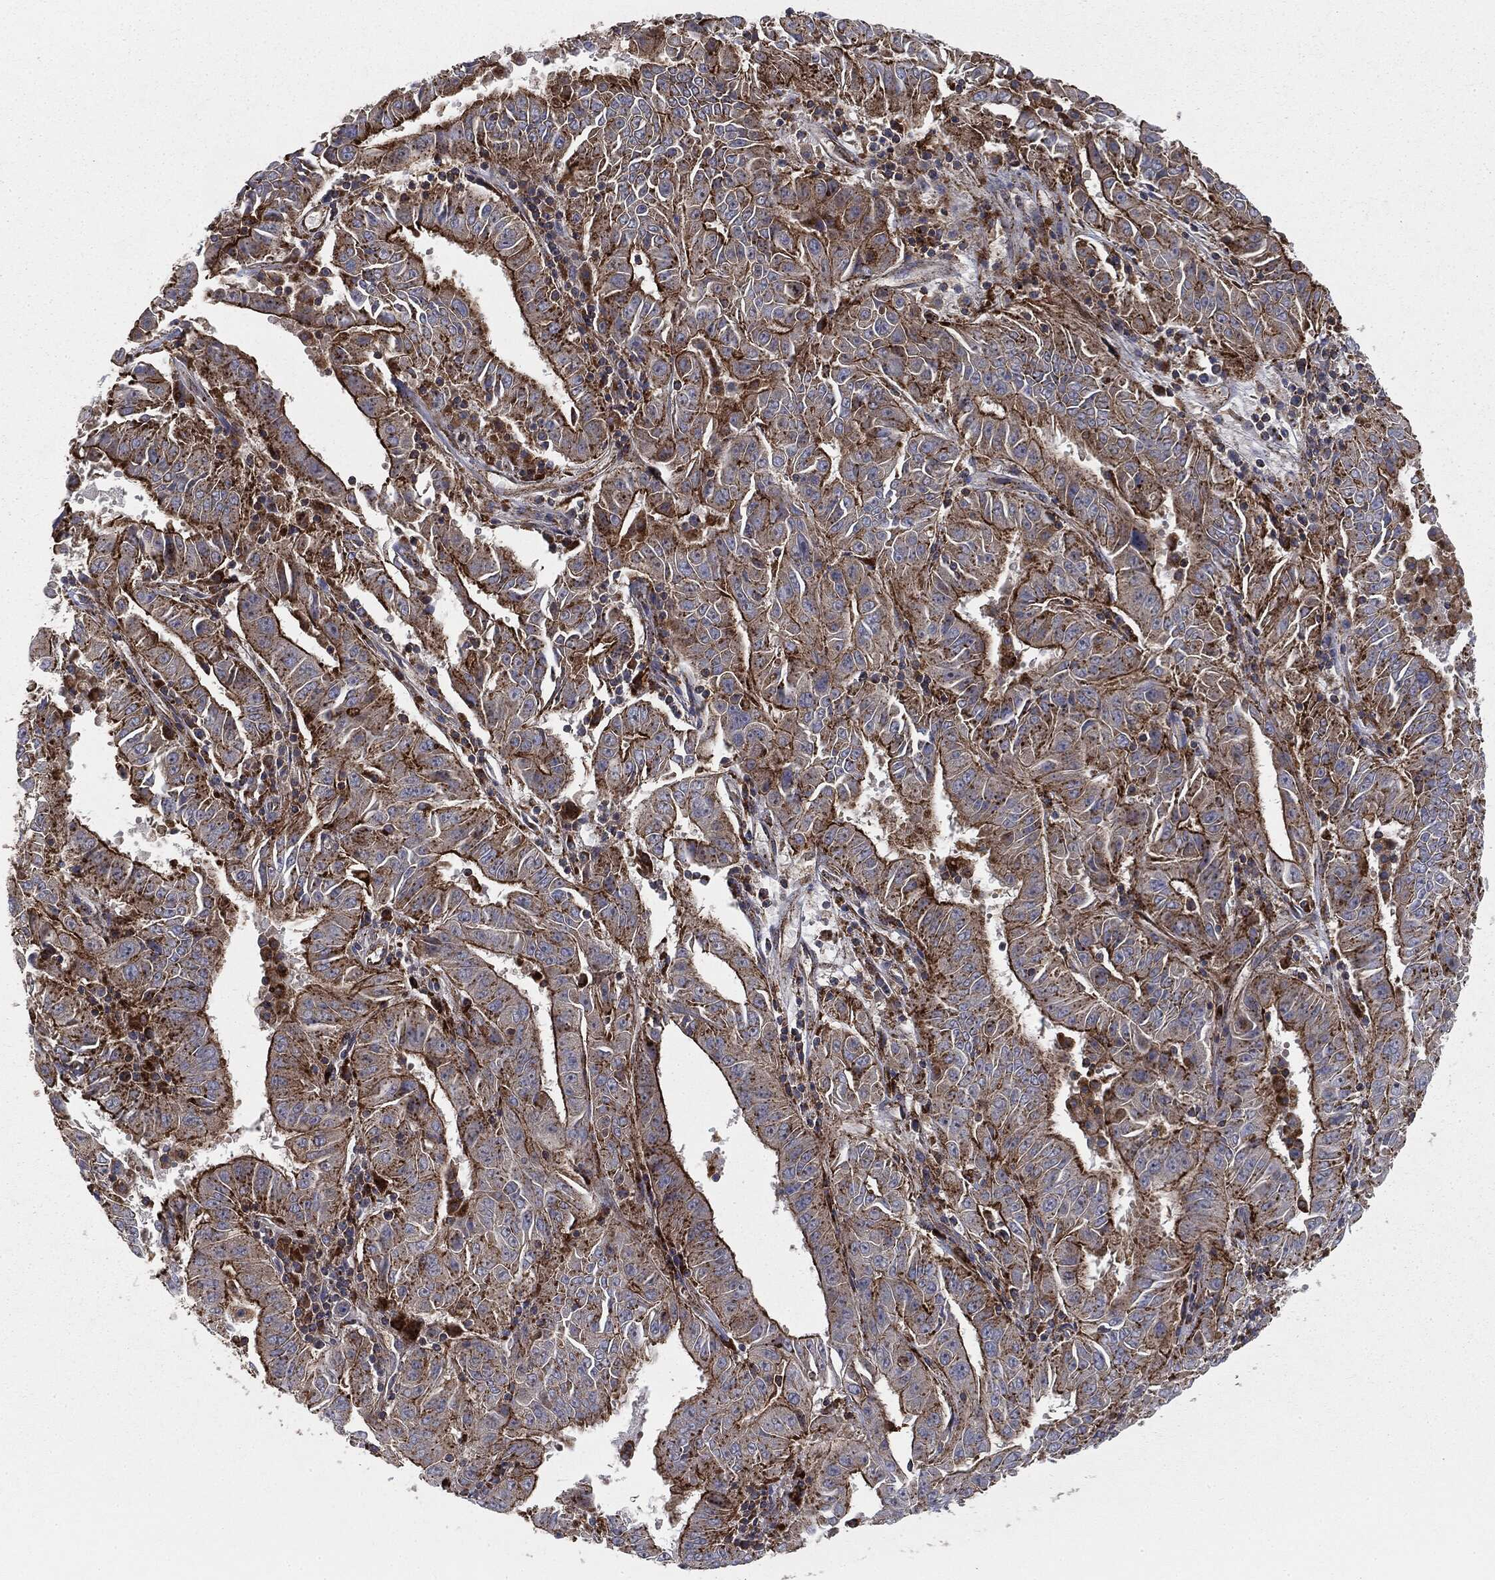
{"staining": {"intensity": "strong", "quantity": ">75%", "location": "cytoplasmic/membranous"}, "tissue": "pancreatic cancer", "cell_type": "Tumor cells", "image_type": "cancer", "snomed": [{"axis": "morphology", "description": "Adenocarcinoma, NOS"}, {"axis": "topography", "description": "Pancreas"}], "caption": "Strong cytoplasmic/membranous expression is identified in about >75% of tumor cells in adenocarcinoma (pancreatic).", "gene": "CTSA", "patient": {"sex": "male", "age": 63}}